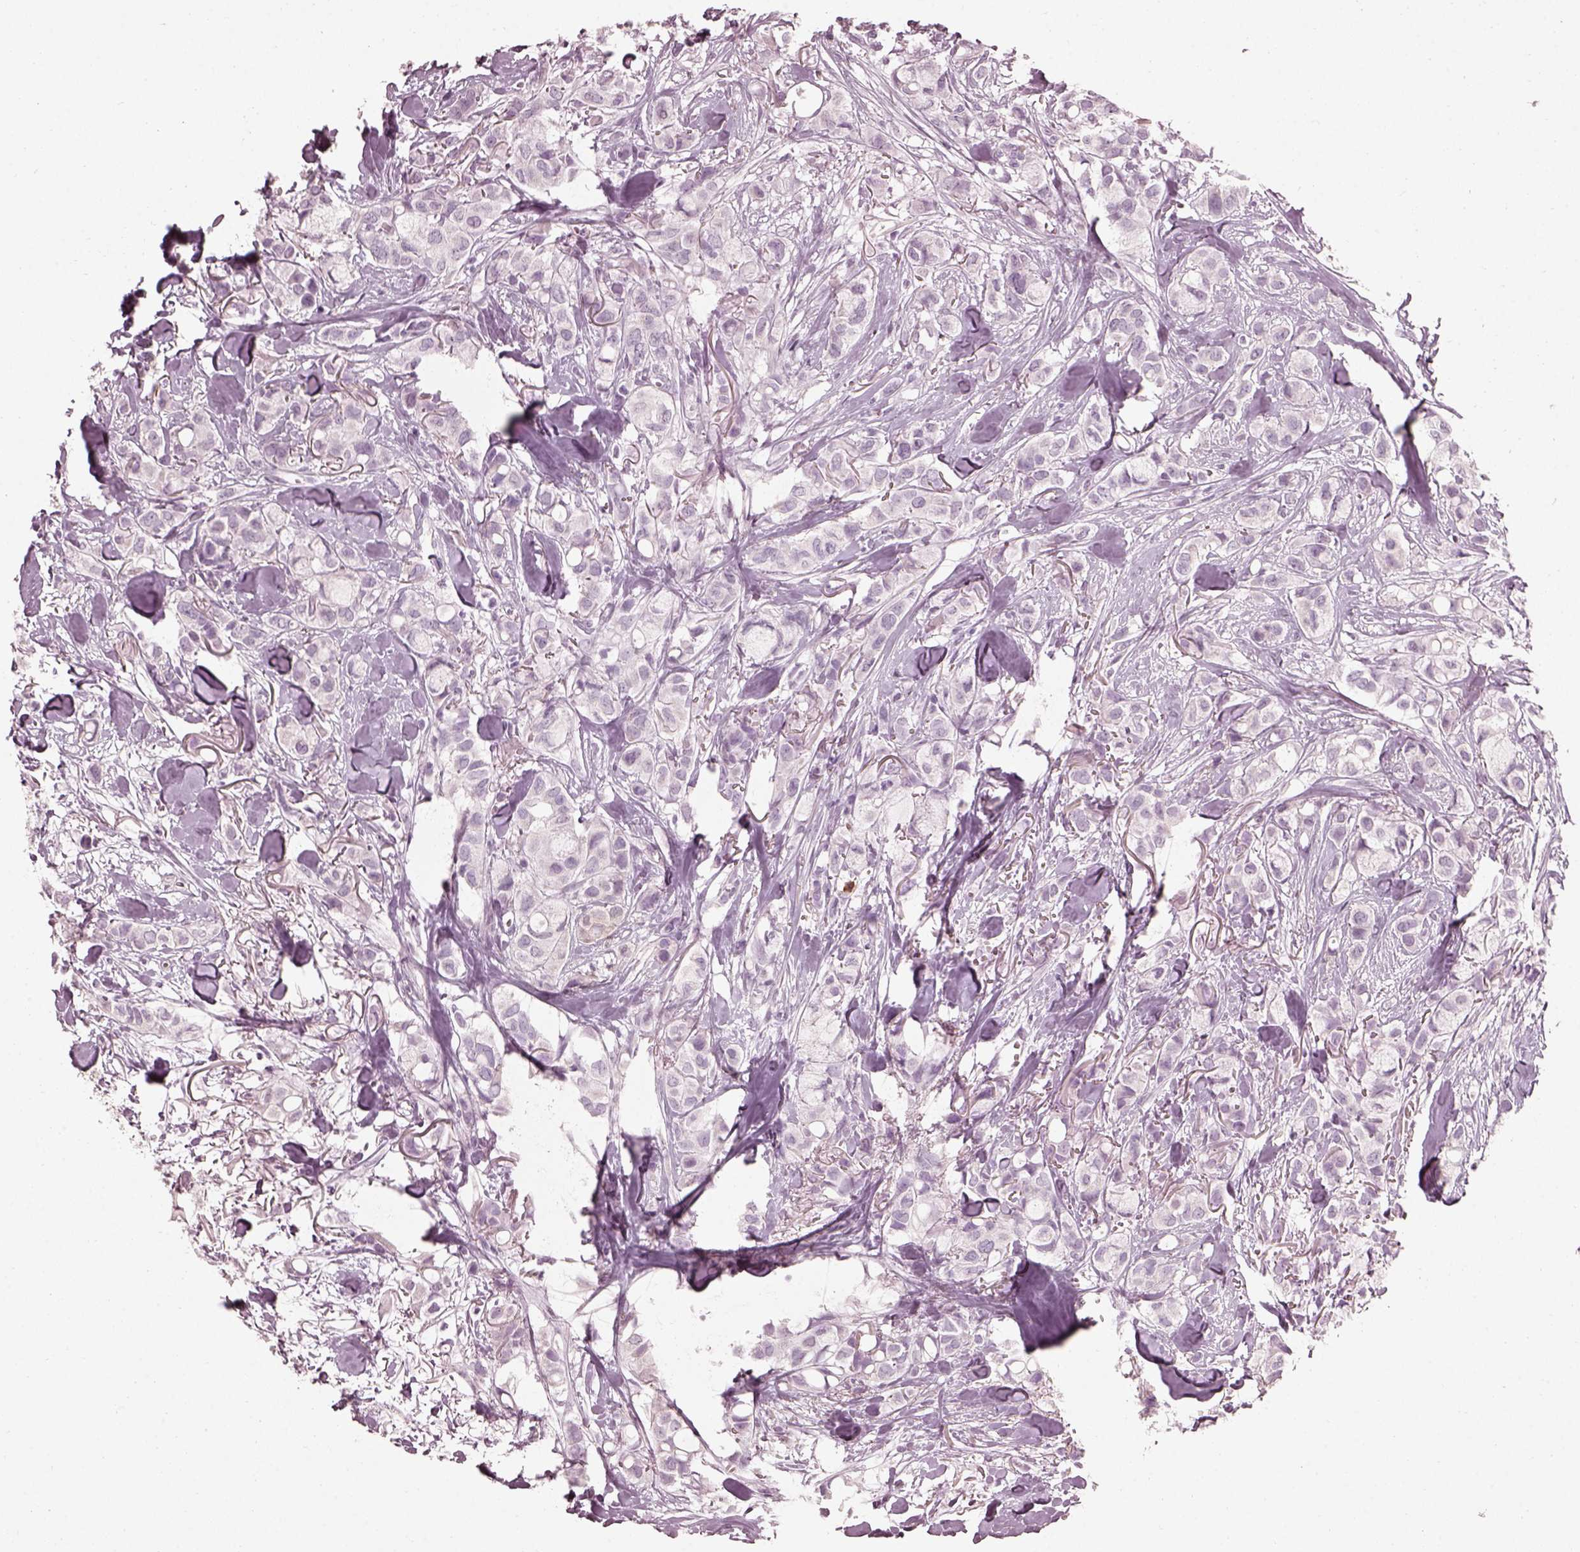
{"staining": {"intensity": "negative", "quantity": "none", "location": "none"}, "tissue": "breast cancer", "cell_type": "Tumor cells", "image_type": "cancer", "snomed": [{"axis": "morphology", "description": "Duct carcinoma"}, {"axis": "topography", "description": "Breast"}], "caption": "IHC histopathology image of human breast cancer stained for a protein (brown), which demonstrates no expression in tumor cells. Nuclei are stained in blue.", "gene": "FUT4", "patient": {"sex": "female", "age": 85}}